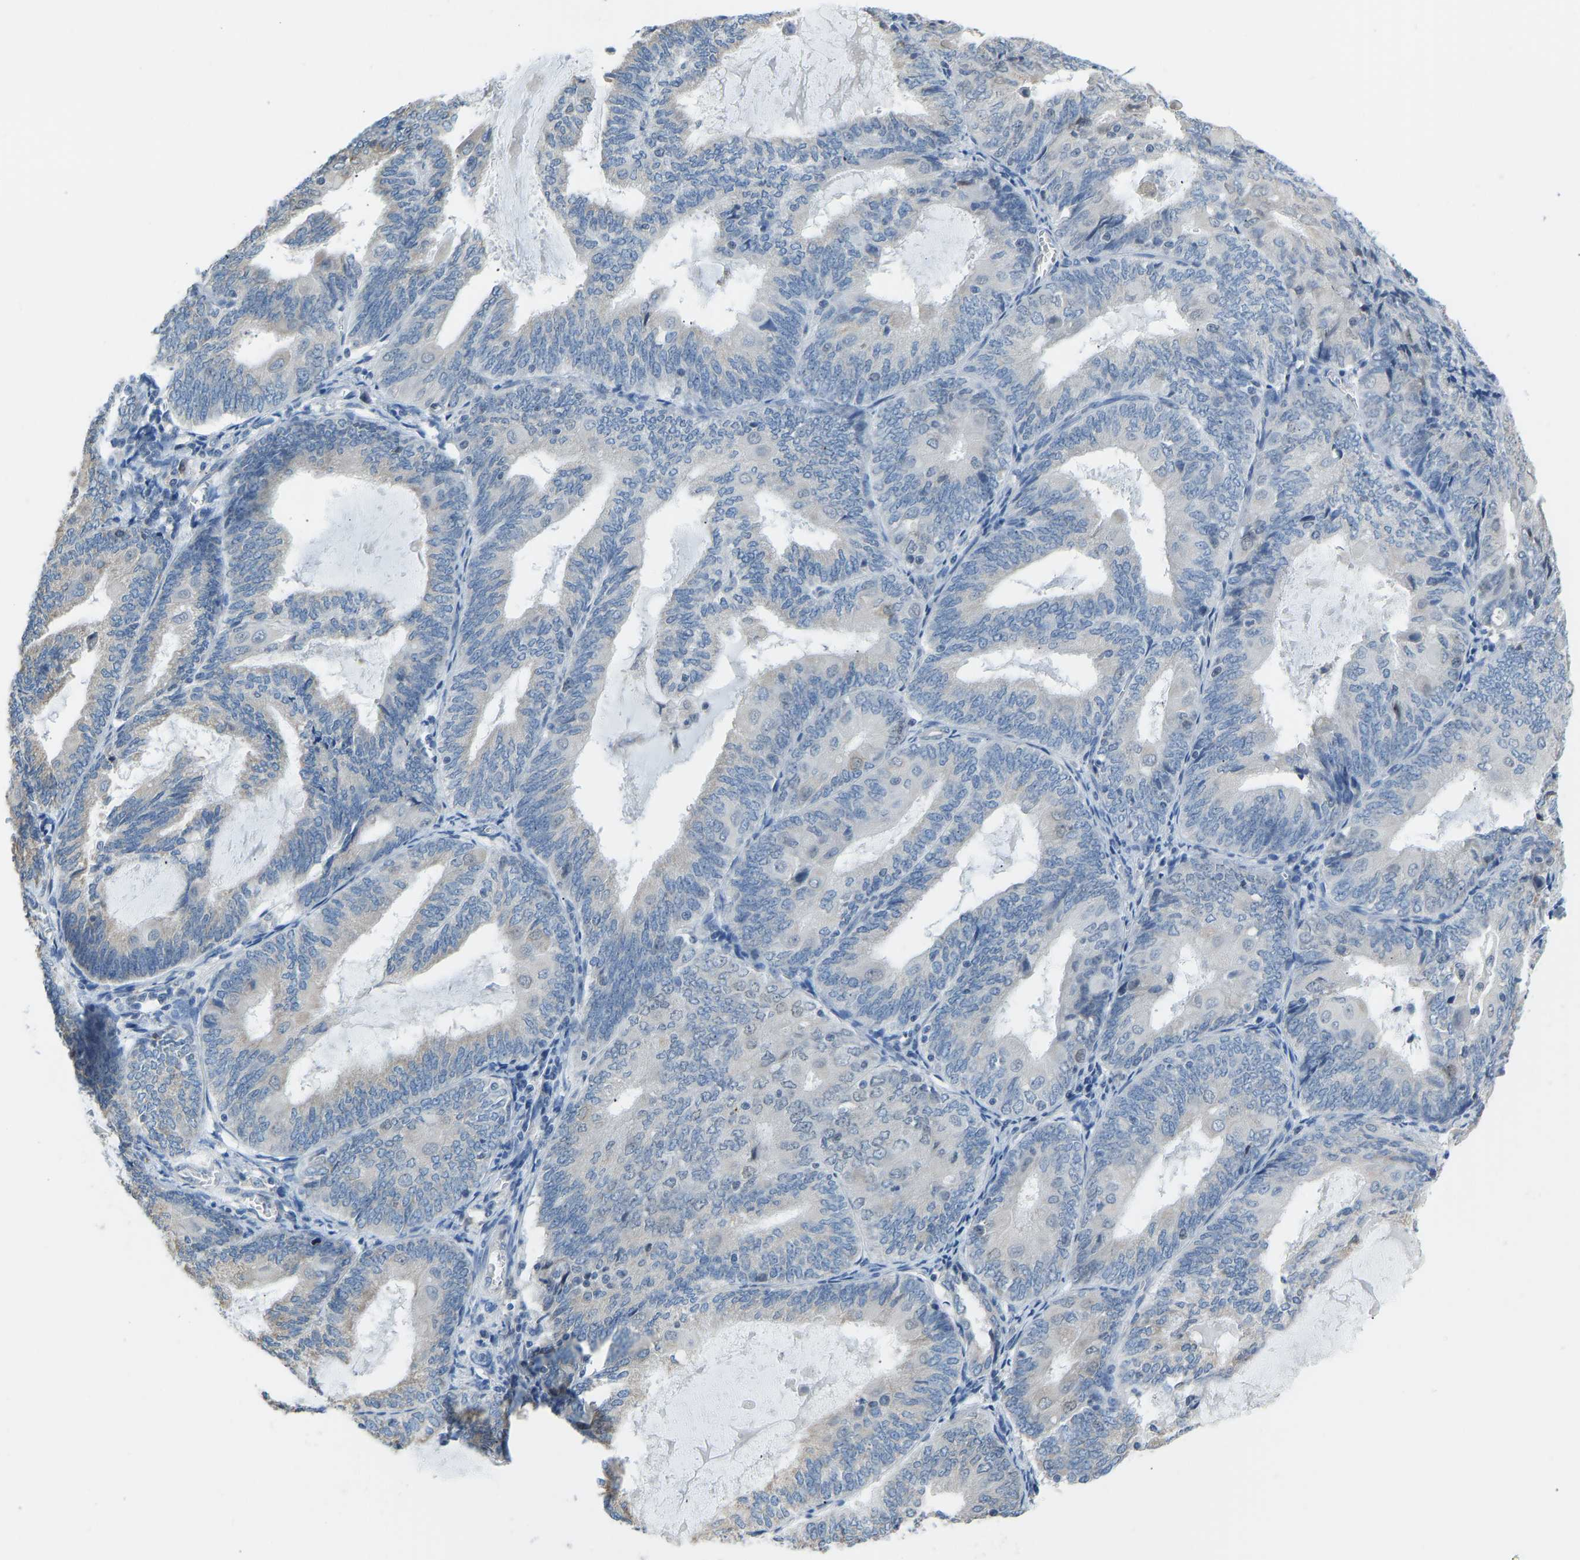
{"staining": {"intensity": "negative", "quantity": "none", "location": "none"}, "tissue": "endometrial cancer", "cell_type": "Tumor cells", "image_type": "cancer", "snomed": [{"axis": "morphology", "description": "Adenocarcinoma, NOS"}, {"axis": "topography", "description": "Endometrium"}], "caption": "Endometrial adenocarcinoma was stained to show a protein in brown. There is no significant expression in tumor cells.", "gene": "VRK1", "patient": {"sex": "female", "age": 81}}